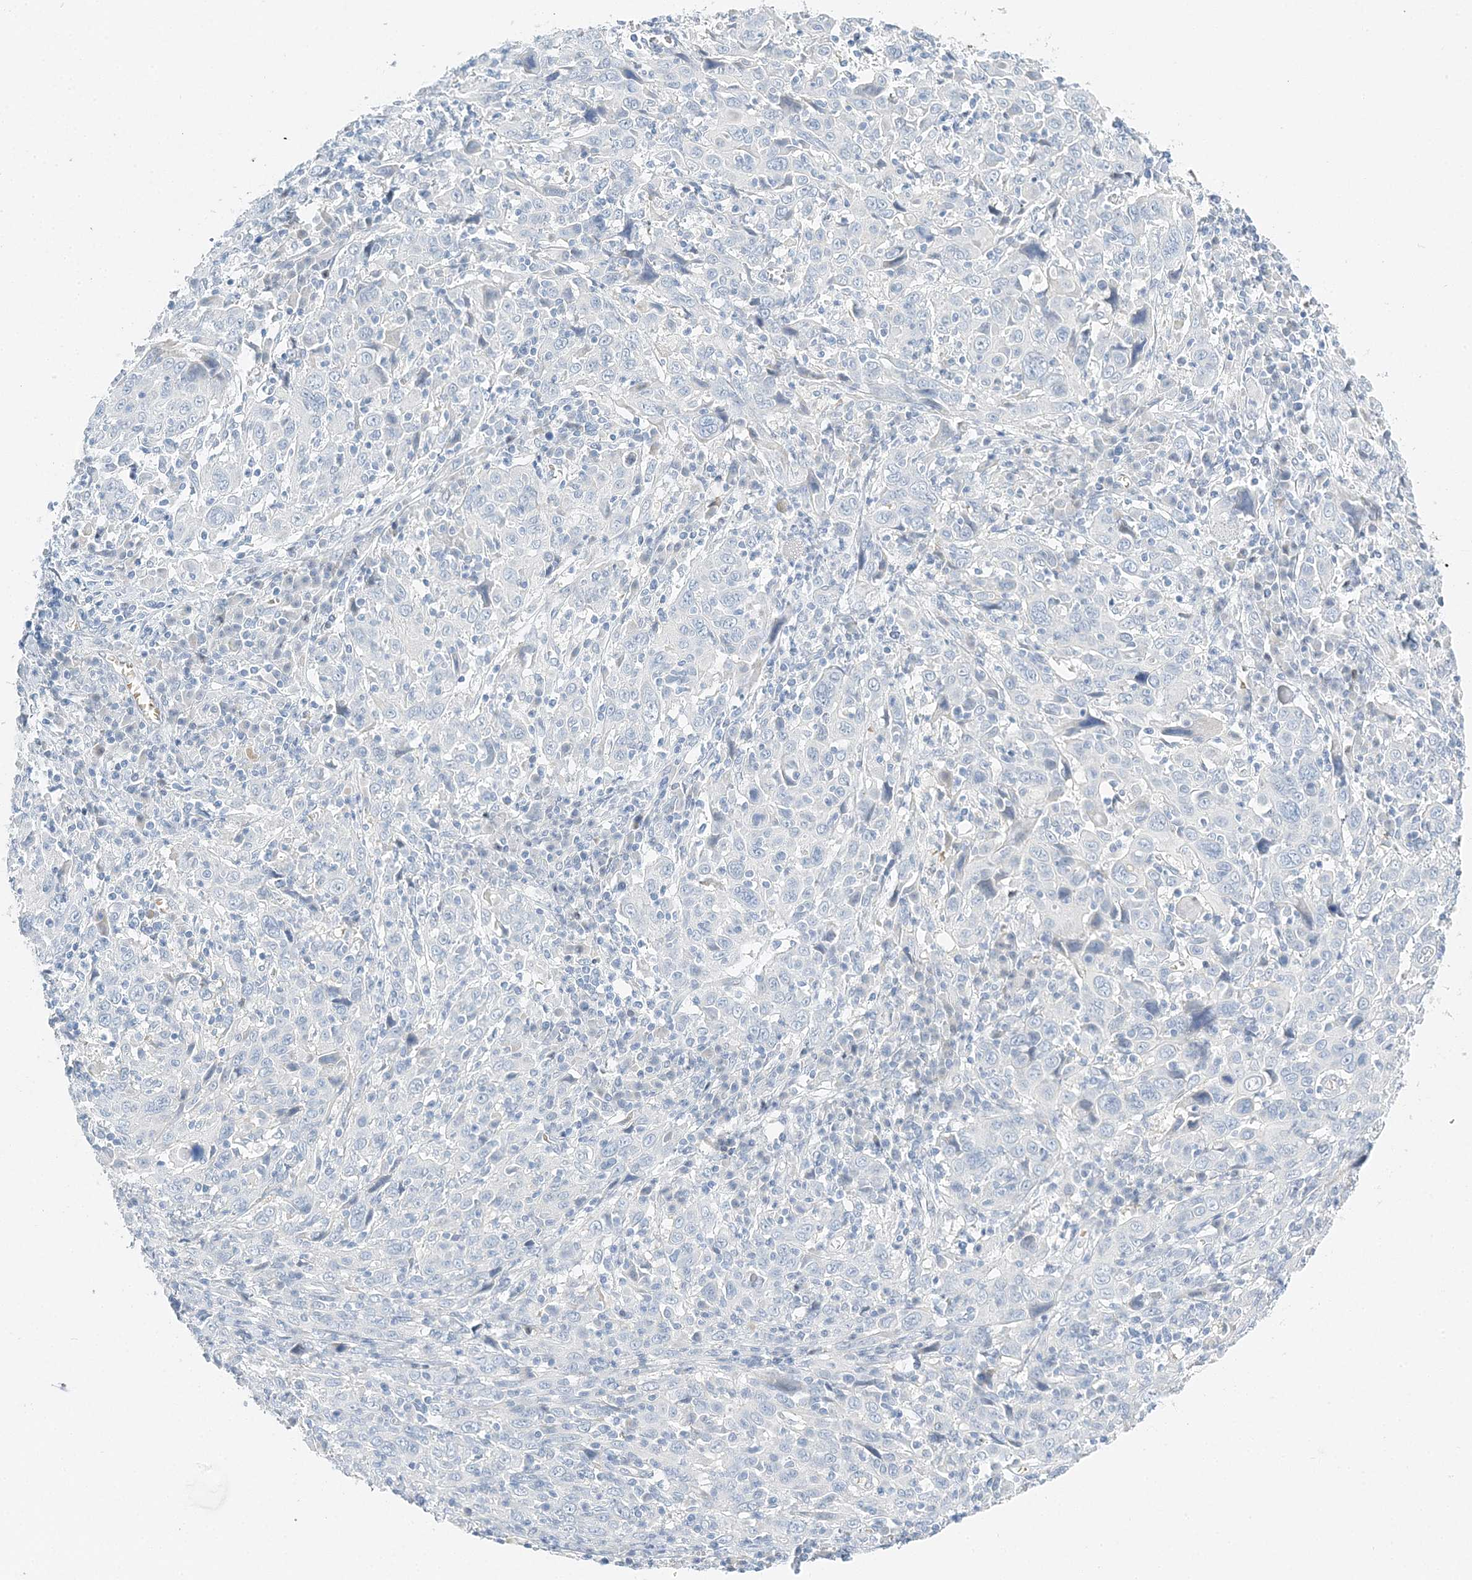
{"staining": {"intensity": "negative", "quantity": "none", "location": "none"}, "tissue": "cervical cancer", "cell_type": "Tumor cells", "image_type": "cancer", "snomed": [{"axis": "morphology", "description": "Squamous cell carcinoma, NOS"}, {"axis": "topography", "description": "Cervix"}], "caption": "Immunohistochemistry of human cervical squamous cell carcinoma reveals no expression in tumor cells.", "gene": "VILL", "patient": {"sex": "female", "age": 46}}